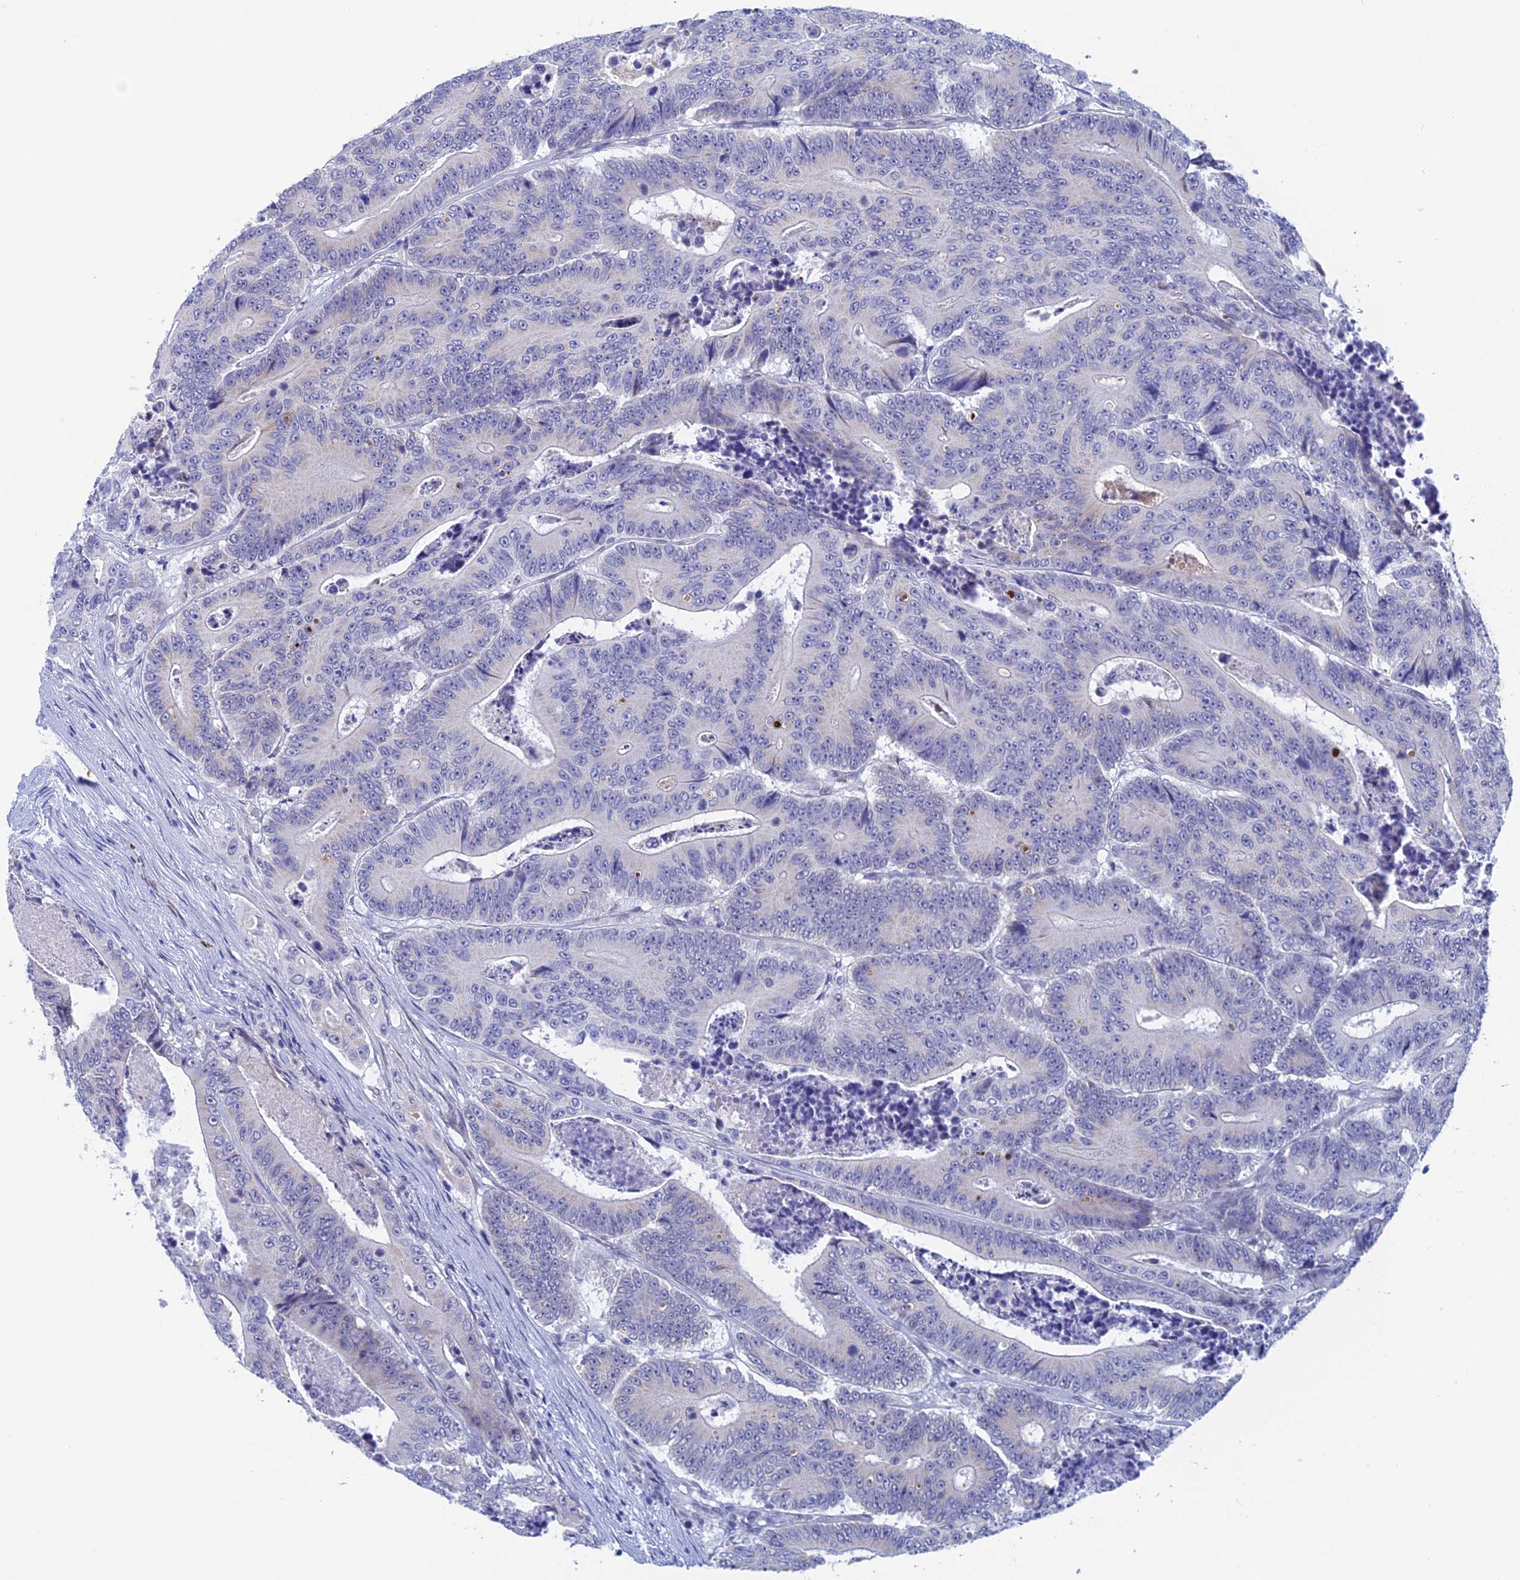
{"staining": {"intensity": "negative", "quantity": "none", "location": "none"}, "tissue": "colorectal cancer", "cell_type": "Tumor cells", "image_type": "cancer", "snomed": [{"axis": "morphology", "description": "Adenocarcinoma, NOS"}, {"axis": "topography", "description": "Colon"}], "caption": "Tumor cells show no significant positivity in colorectal adenocarcinoma.", "gene": "WDR83", "patient": {"sex": "male", "age": 83}}